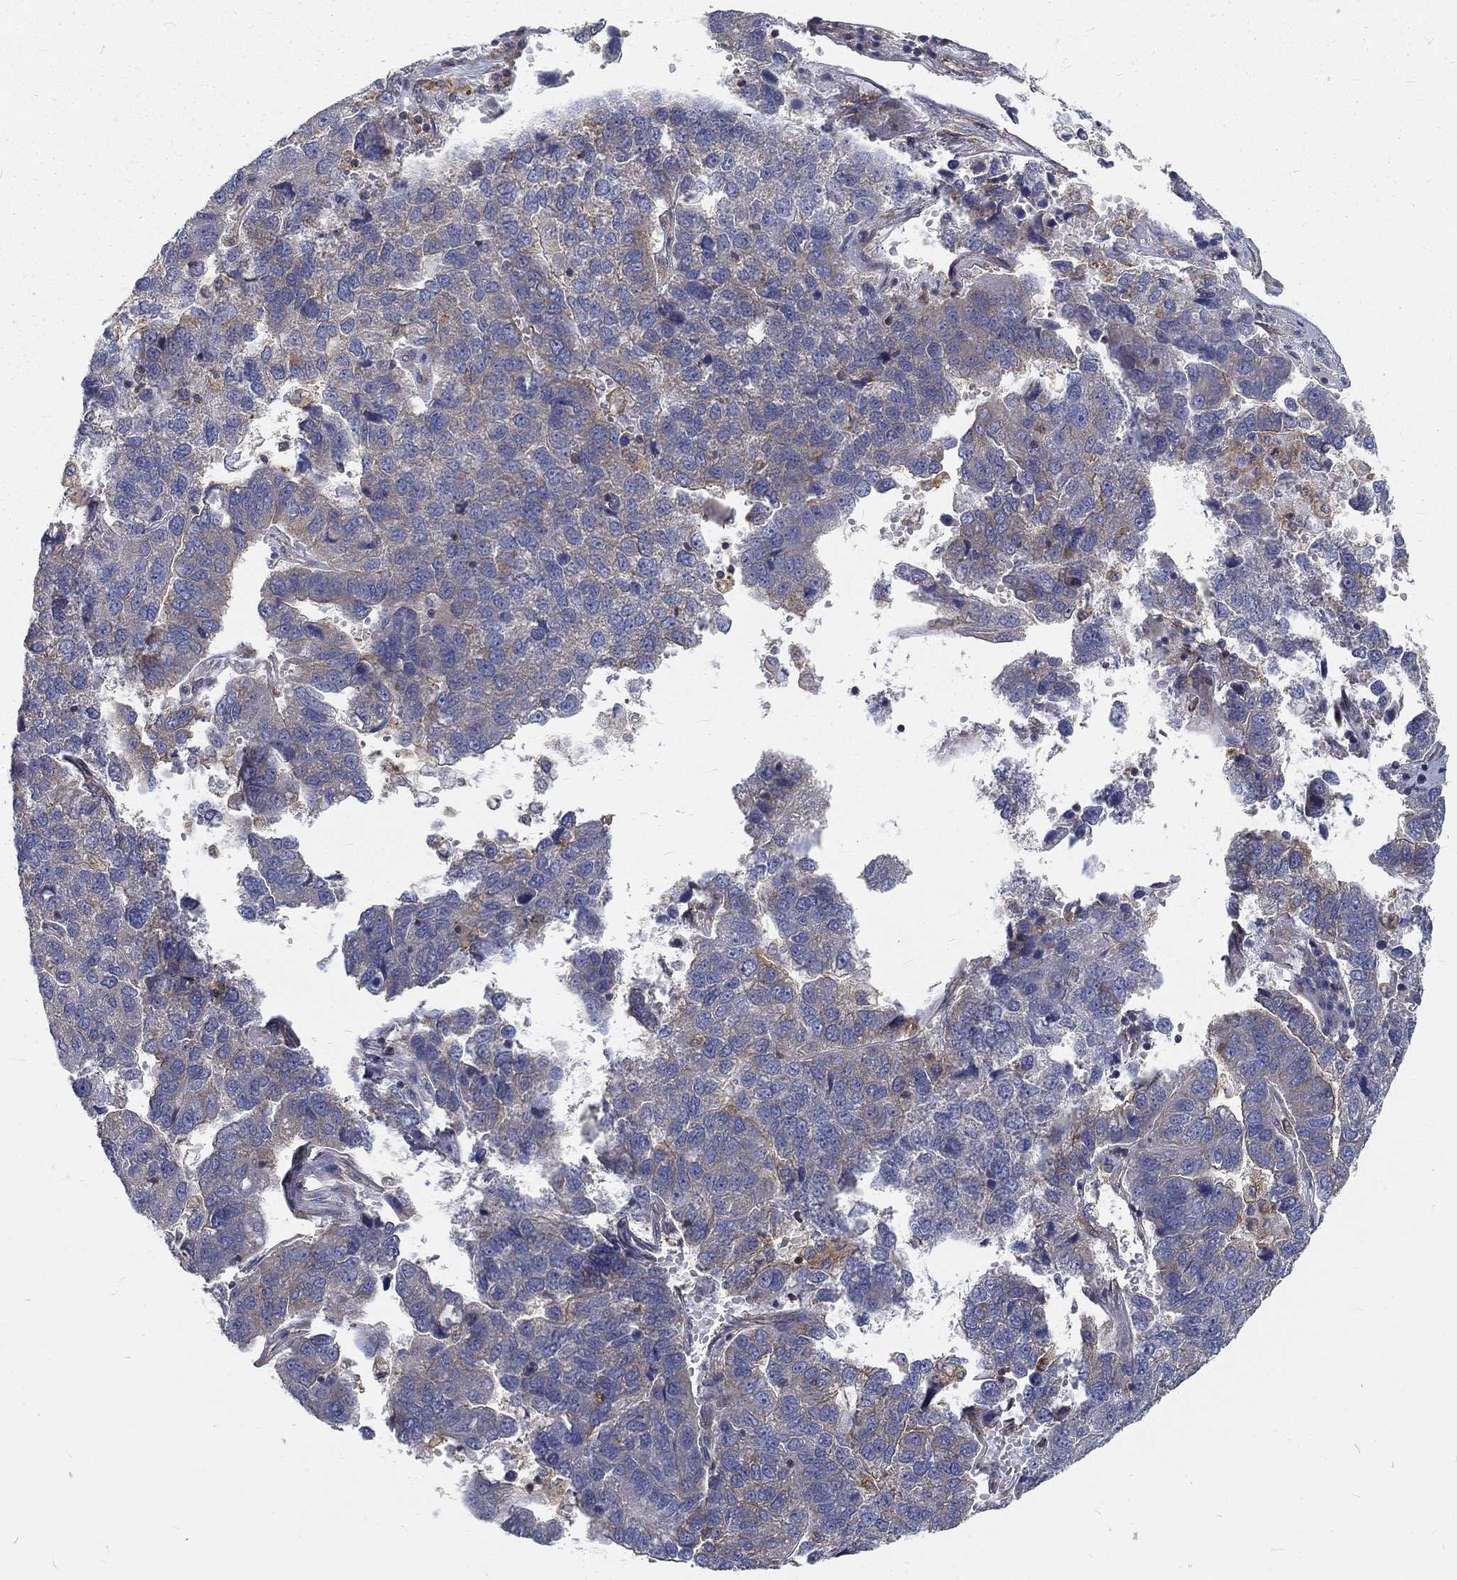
{"staining": {"intensity": "negative", "quantity": "none", "location": "none"}, "tissue": "pancreatic cancer", "cell_type": "Tumor cells", "image_type": "cancer", "snomed": [{"axis": "morphology", "description": "Adenocarcinoma, NOS"}, {"axis": "topography", "description": "Pancreas"}], "caption": "Immunohistochemistry (IHC) image of pancreatic cancer (adenocarcinoma) stained for a protein (brown), which demonstrates no expression in tumor cells.", "gene": "MTMR11", "patient": {"sex": "female", "age": 61}}